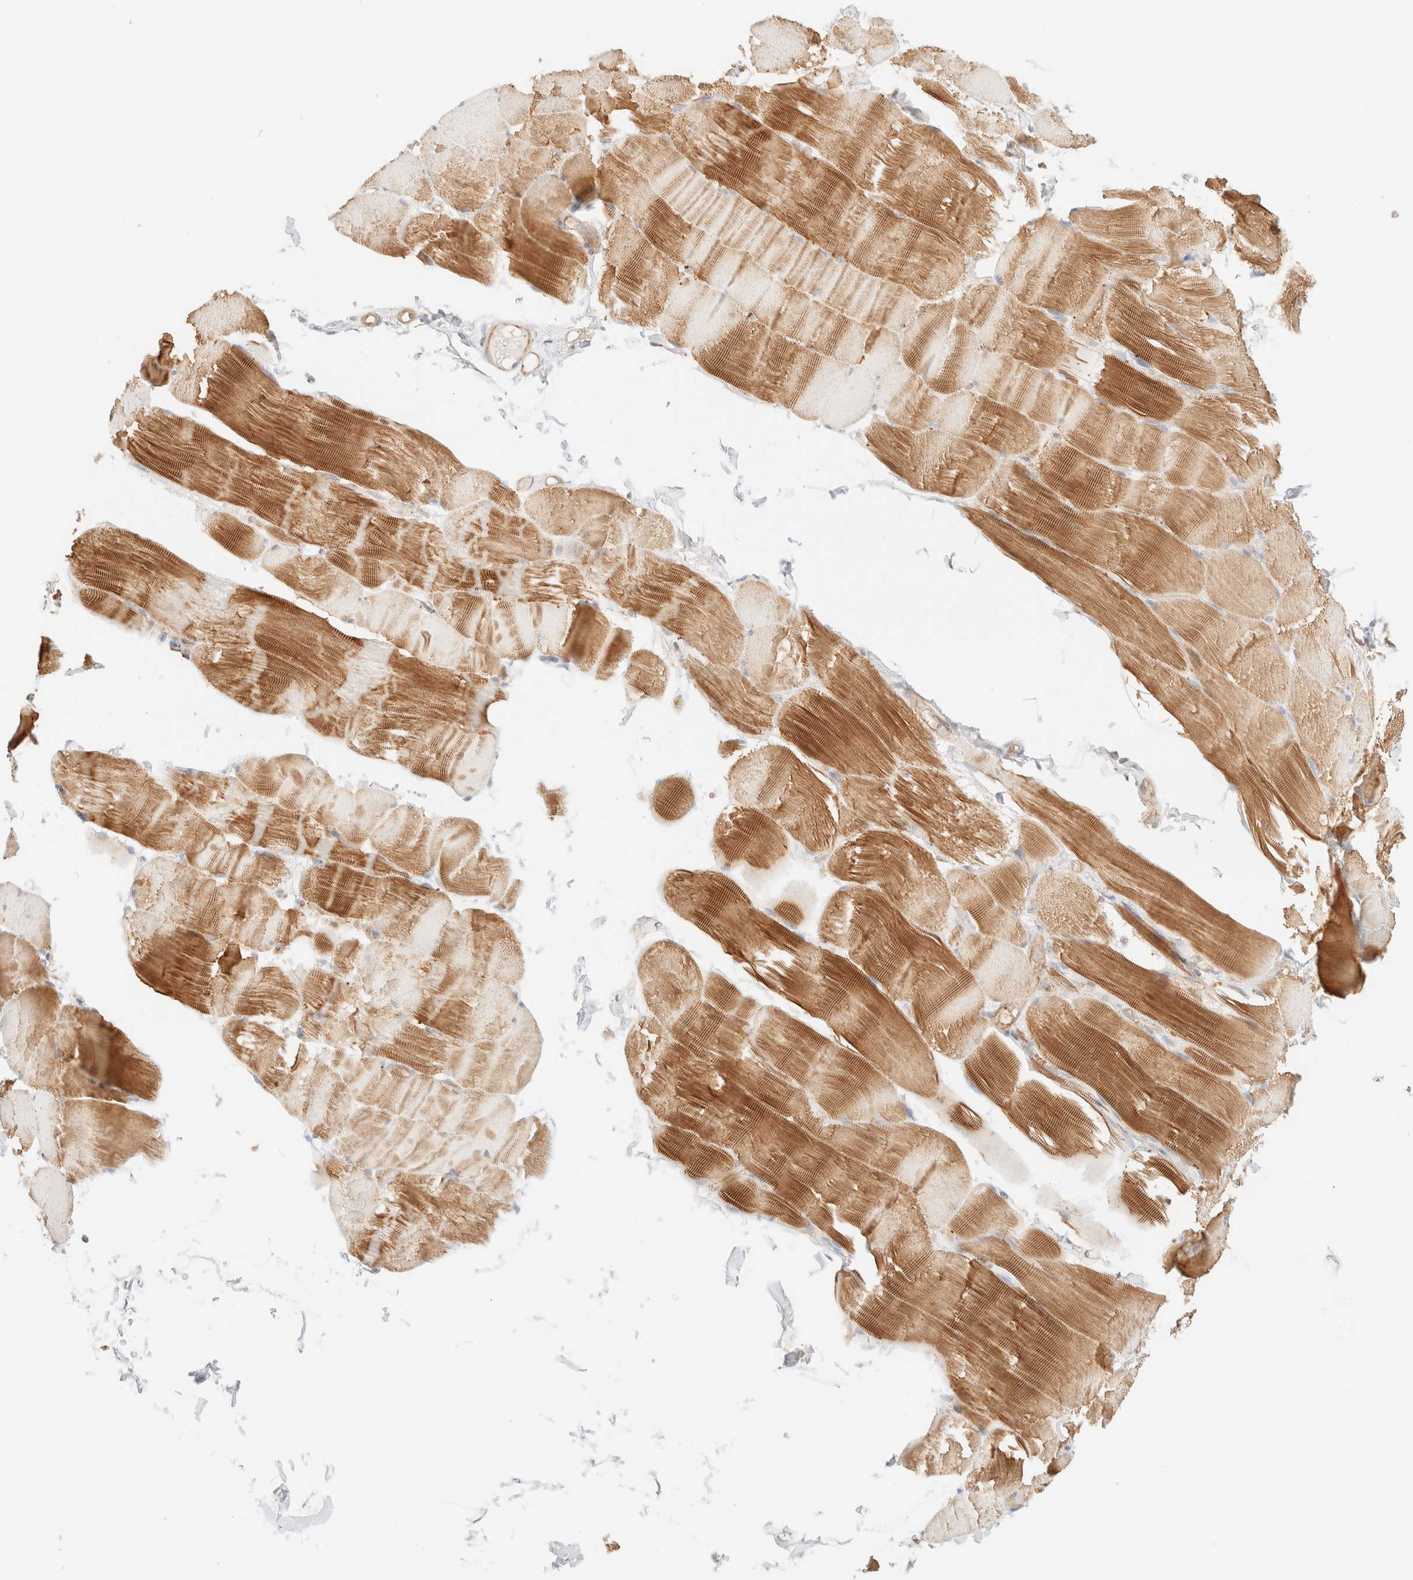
{"staining": {"intensity": "moderate", "quantity": ">75%", "location": "cytoplasmic/membranous"}, "tissue": "skeletal muscle", "cell_type": "Myocytes", "image_type": "normal", "snomed": [{"axis": "morphology", "description": "Normal tissue, NOS"}, {"axis": "topography", "description": "Skin"}, {"axis": "topography", "description": "Skeletal muscle"}], "caption": "A brown stain highlights moderate cytoplasmic/membranous staining of a protein in myocytes of unremarkable human skeletal muscle. The protein of interest is shown in brown color, while the nuclei are stained blue.", "gene": "MYO10", "patient": {"sex": "male", "age": 83}}